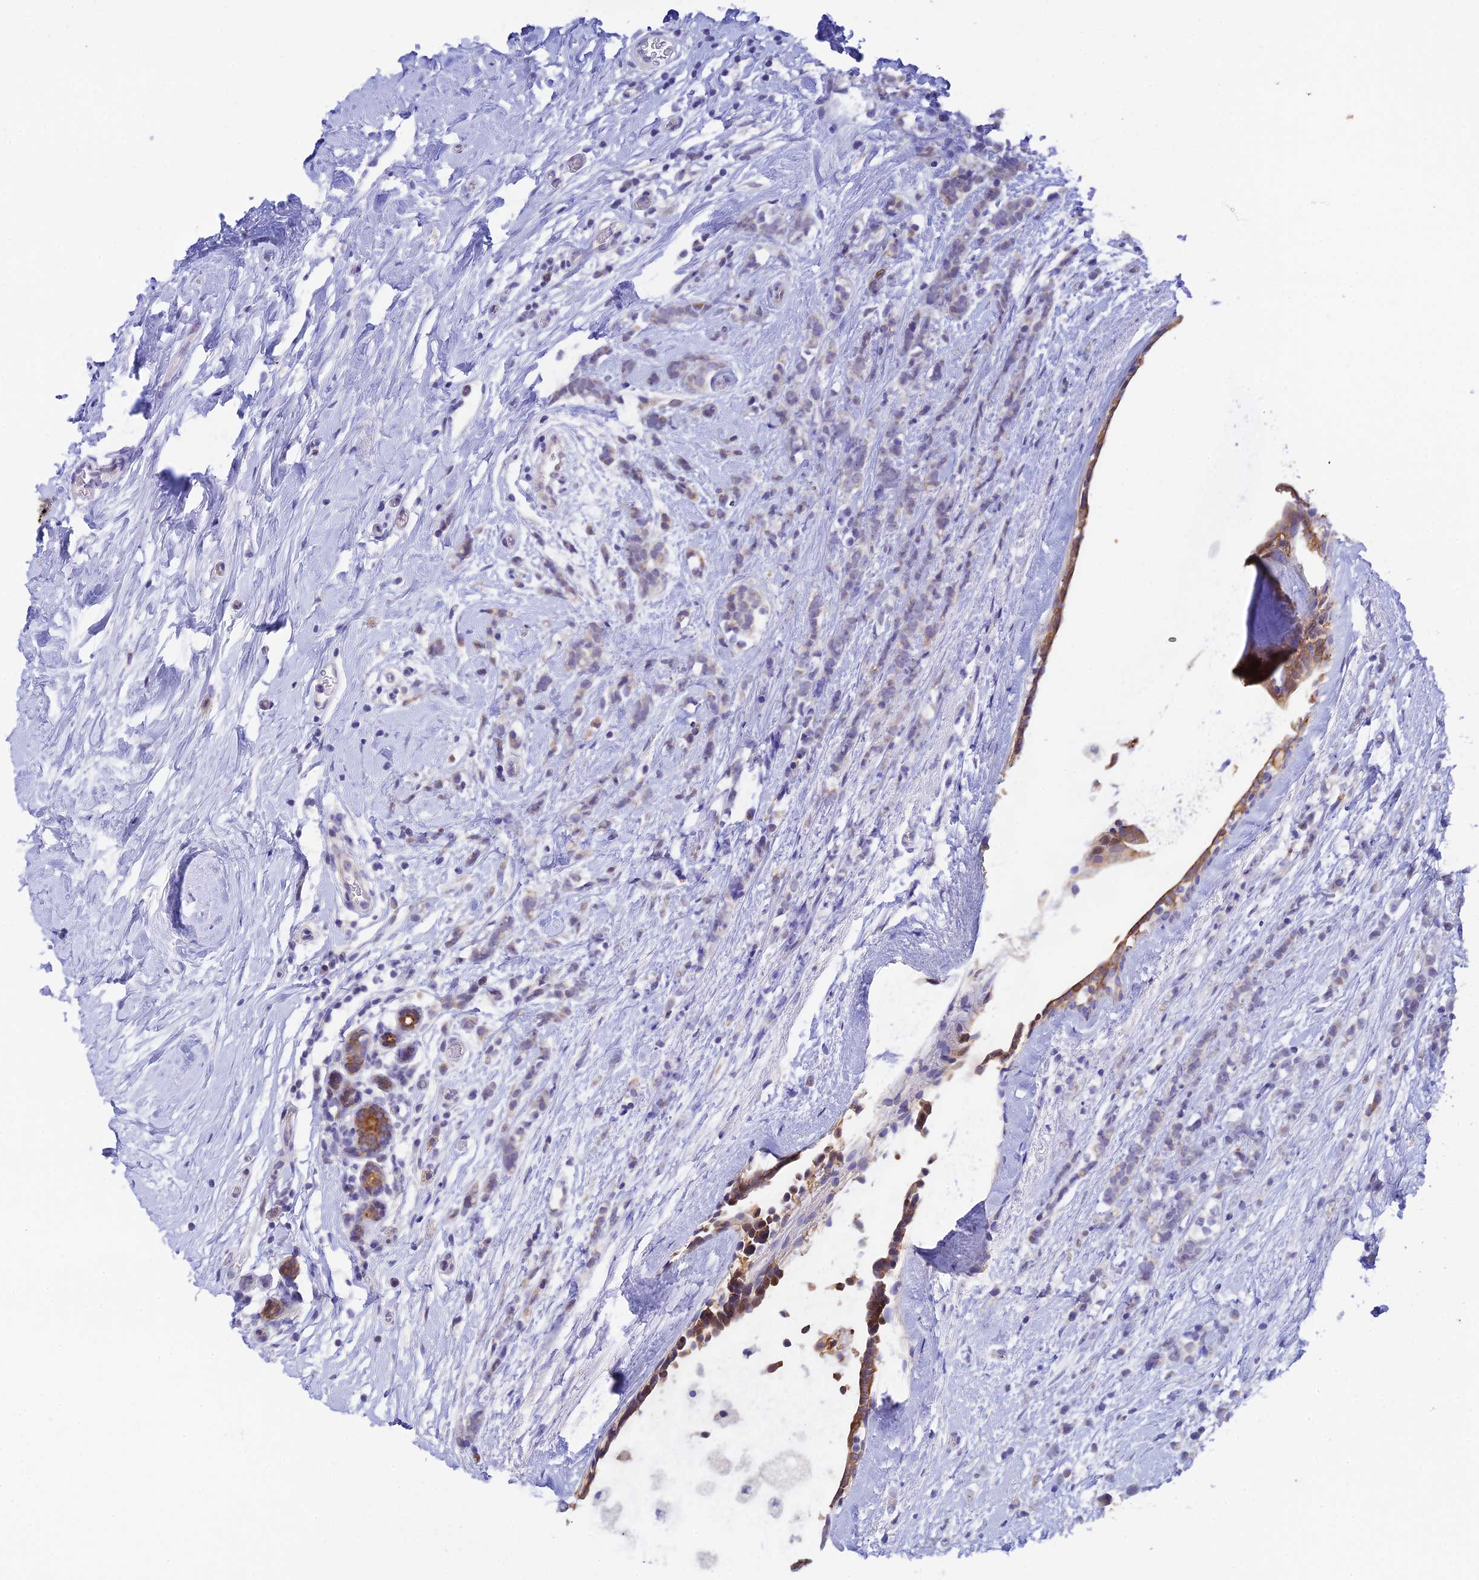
{"staining": {"intensity": "negative", "quantity": "none", "location": "none"}, "tissue": "breast cancer", "cell_type": "Tumor cells", "image_type": "cancer", "snomed": [{"axis": "morphology", "description": "Lobular carcinoma"}, {"axis": "topography", "description": "Breast"}], "caption": "Micrograph shows no significant protein positivity in tumor cells of breast cancer (lobular carcinoma).", "gene": "RASGEF1B", "patient": {"sex": "female", "age": 58}}